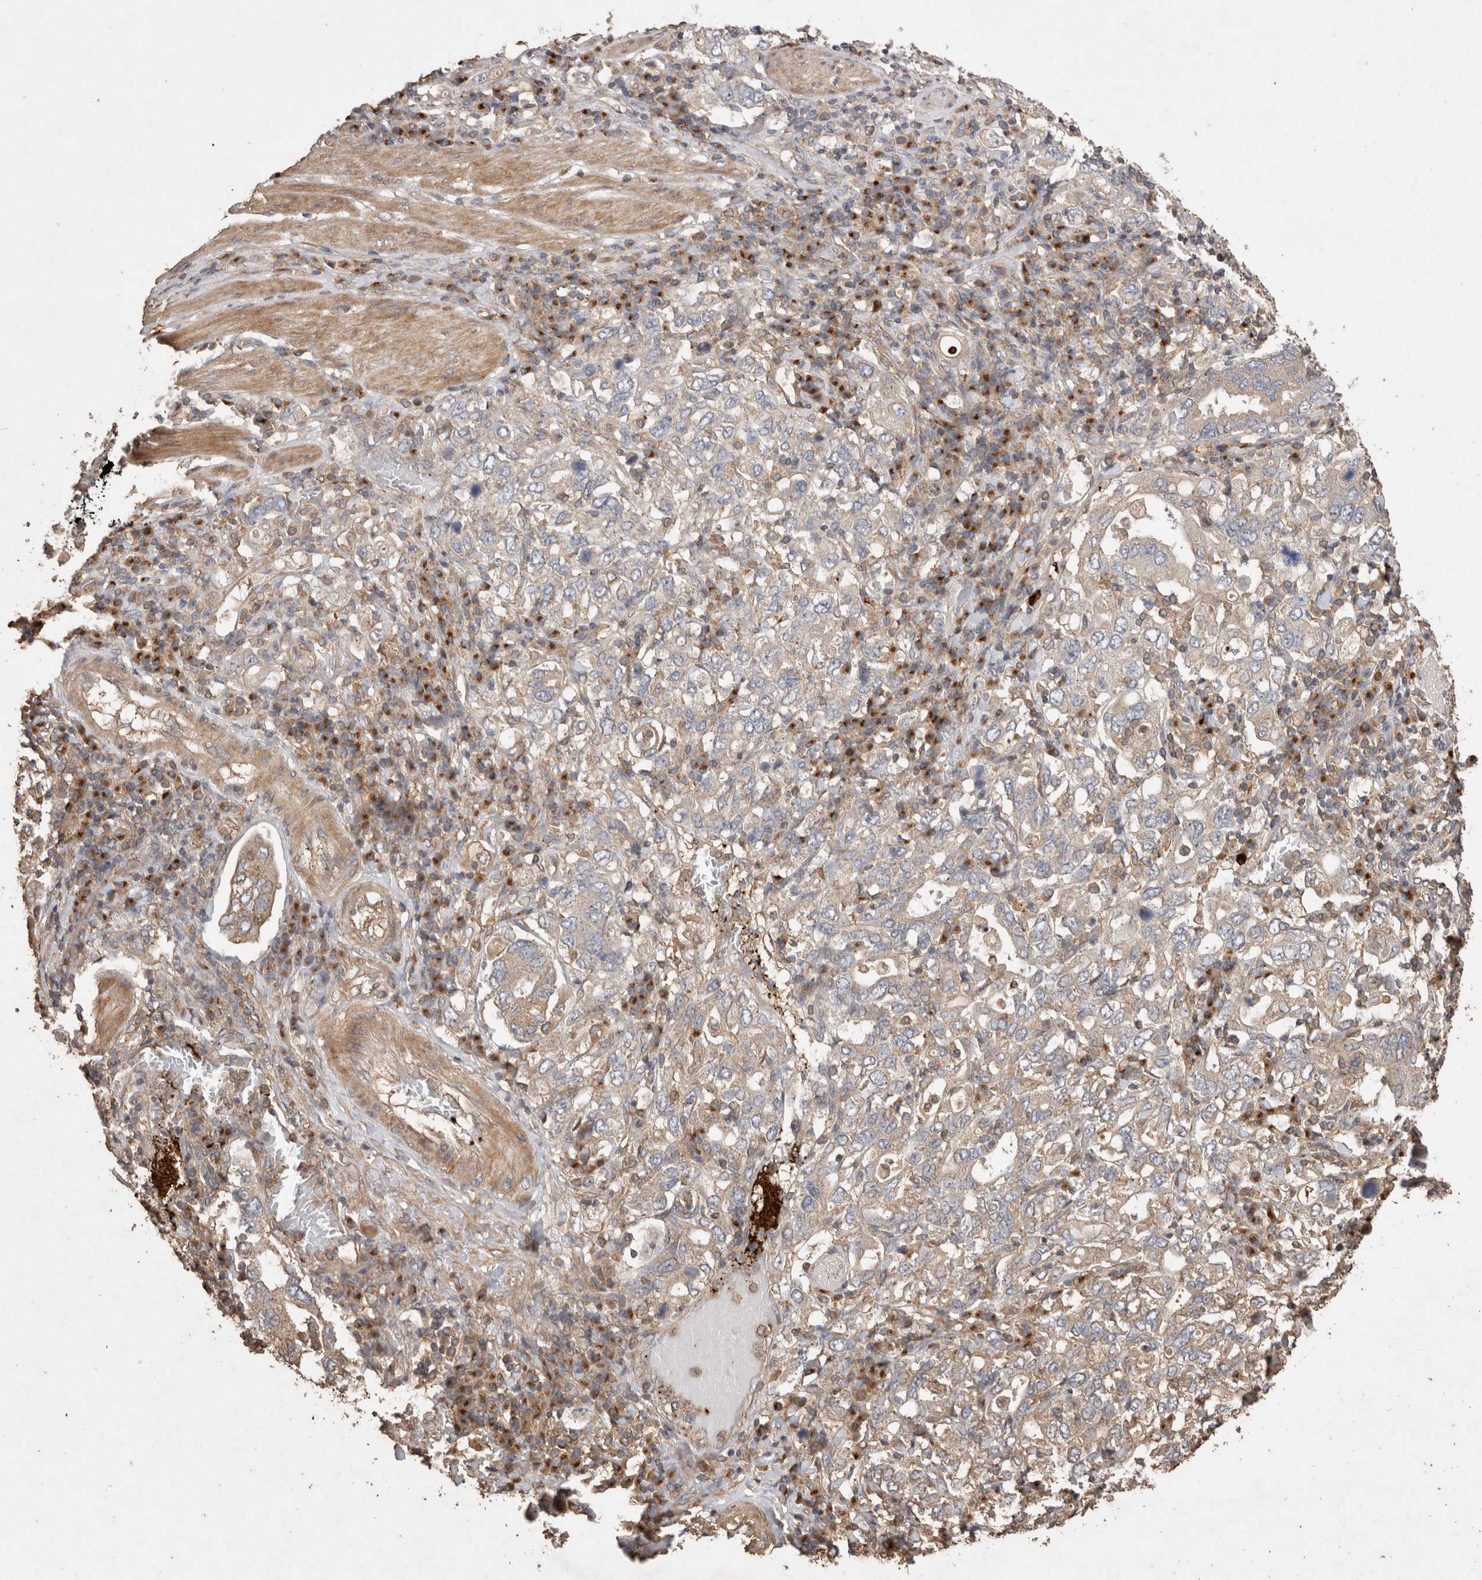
{"staining": {"intensity": "weak", "quantity": "<25%", "location": "cytoplasmic/membranous"}, "tissue": "stomach cancer", "cell_type": "Tumor cells", "image_type": "cancer", "snomed": [{"axis": "morphology", "description": "Adenocarcinoma, NOS"}, {"axis": "topography", "description": "Stomach, upper"}], "caption": "This image is of stomach cancer stained with immunohistochemistry to label a protein in brown with the nuclei are counter-stained blue. There is no staining in tumor cells. (Brightfield microscopy of DAB immunohistochemistry at high magnification).", "gene": "SNX31", "patient": {"sex": "male", "age": 62}}